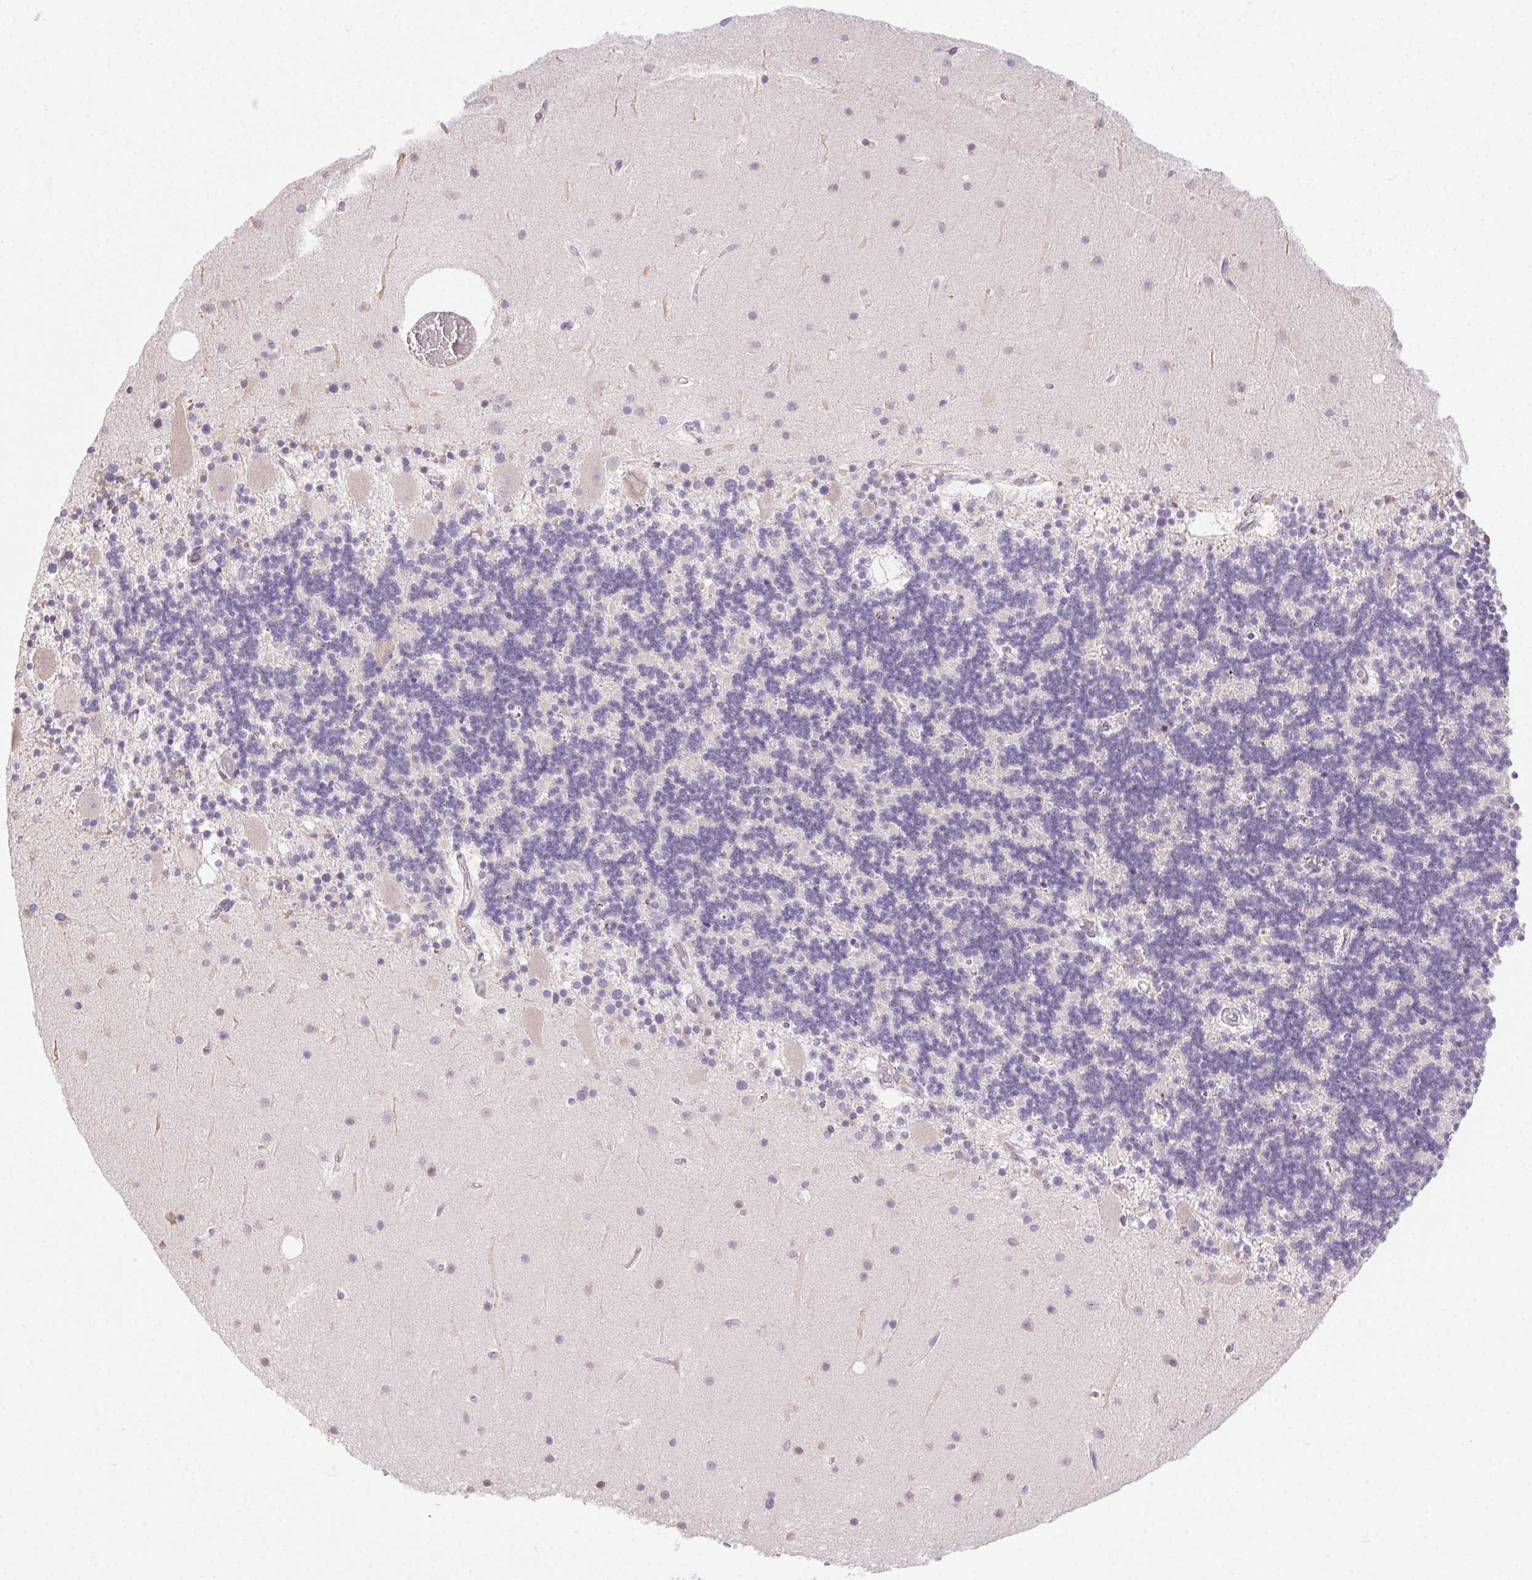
{"staining": {"intensity": "negative", "quantity": "none", "location": "none"}, "tissue": "cerebellum", "cell_type": "Cells in granular layer", "image_type": "normal", "snomed": [{"axis": "morphology", "description": "Normal tissue, NOS"}, {"axis": "topography", "description": "Cerebellum"}], "caption": "Cells in granular layer are negative for brown protein staining in unremarkable cerebellum. Nuclei are stained in blue.", "gene": "SNX31", "patient": {"sex": "male", "age": 70}}